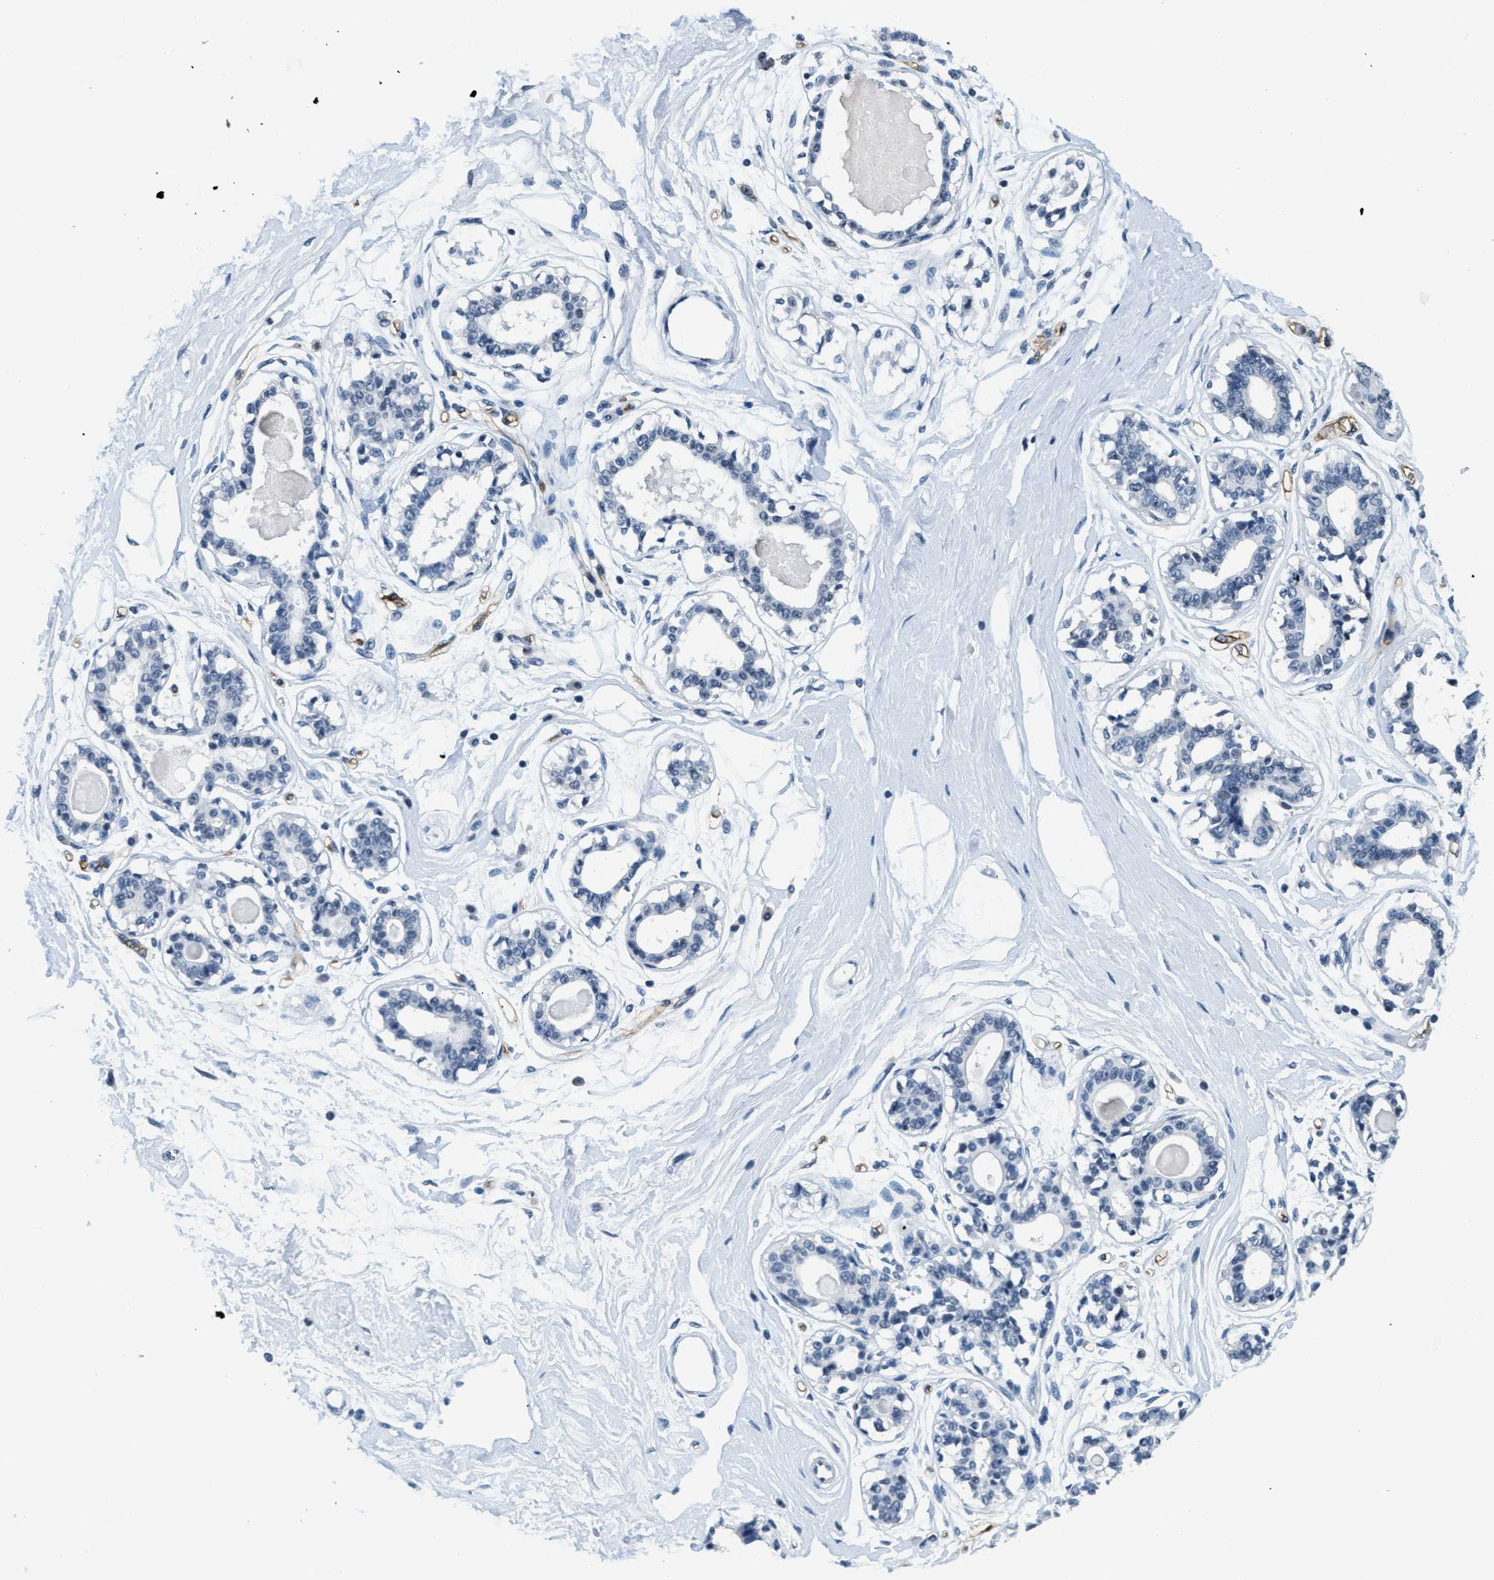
{"staining": {"intensity": "negative", "quantity": "none", "location": "none"}, "tissue": "breast", "cell_type": "Adipocytes", "image_type": "normal", "snomed": [{"axis": "morphology", "description": "Normal tissue, NOS"}, {"axis": "topography", "description": "Breast"}], "caption": "This is an immunohistochemistry (IHC) image of benign breast. There is no positivity in adipocytes.", "gene": "CA4", "patient": {"sex": "female", "age": 45}}